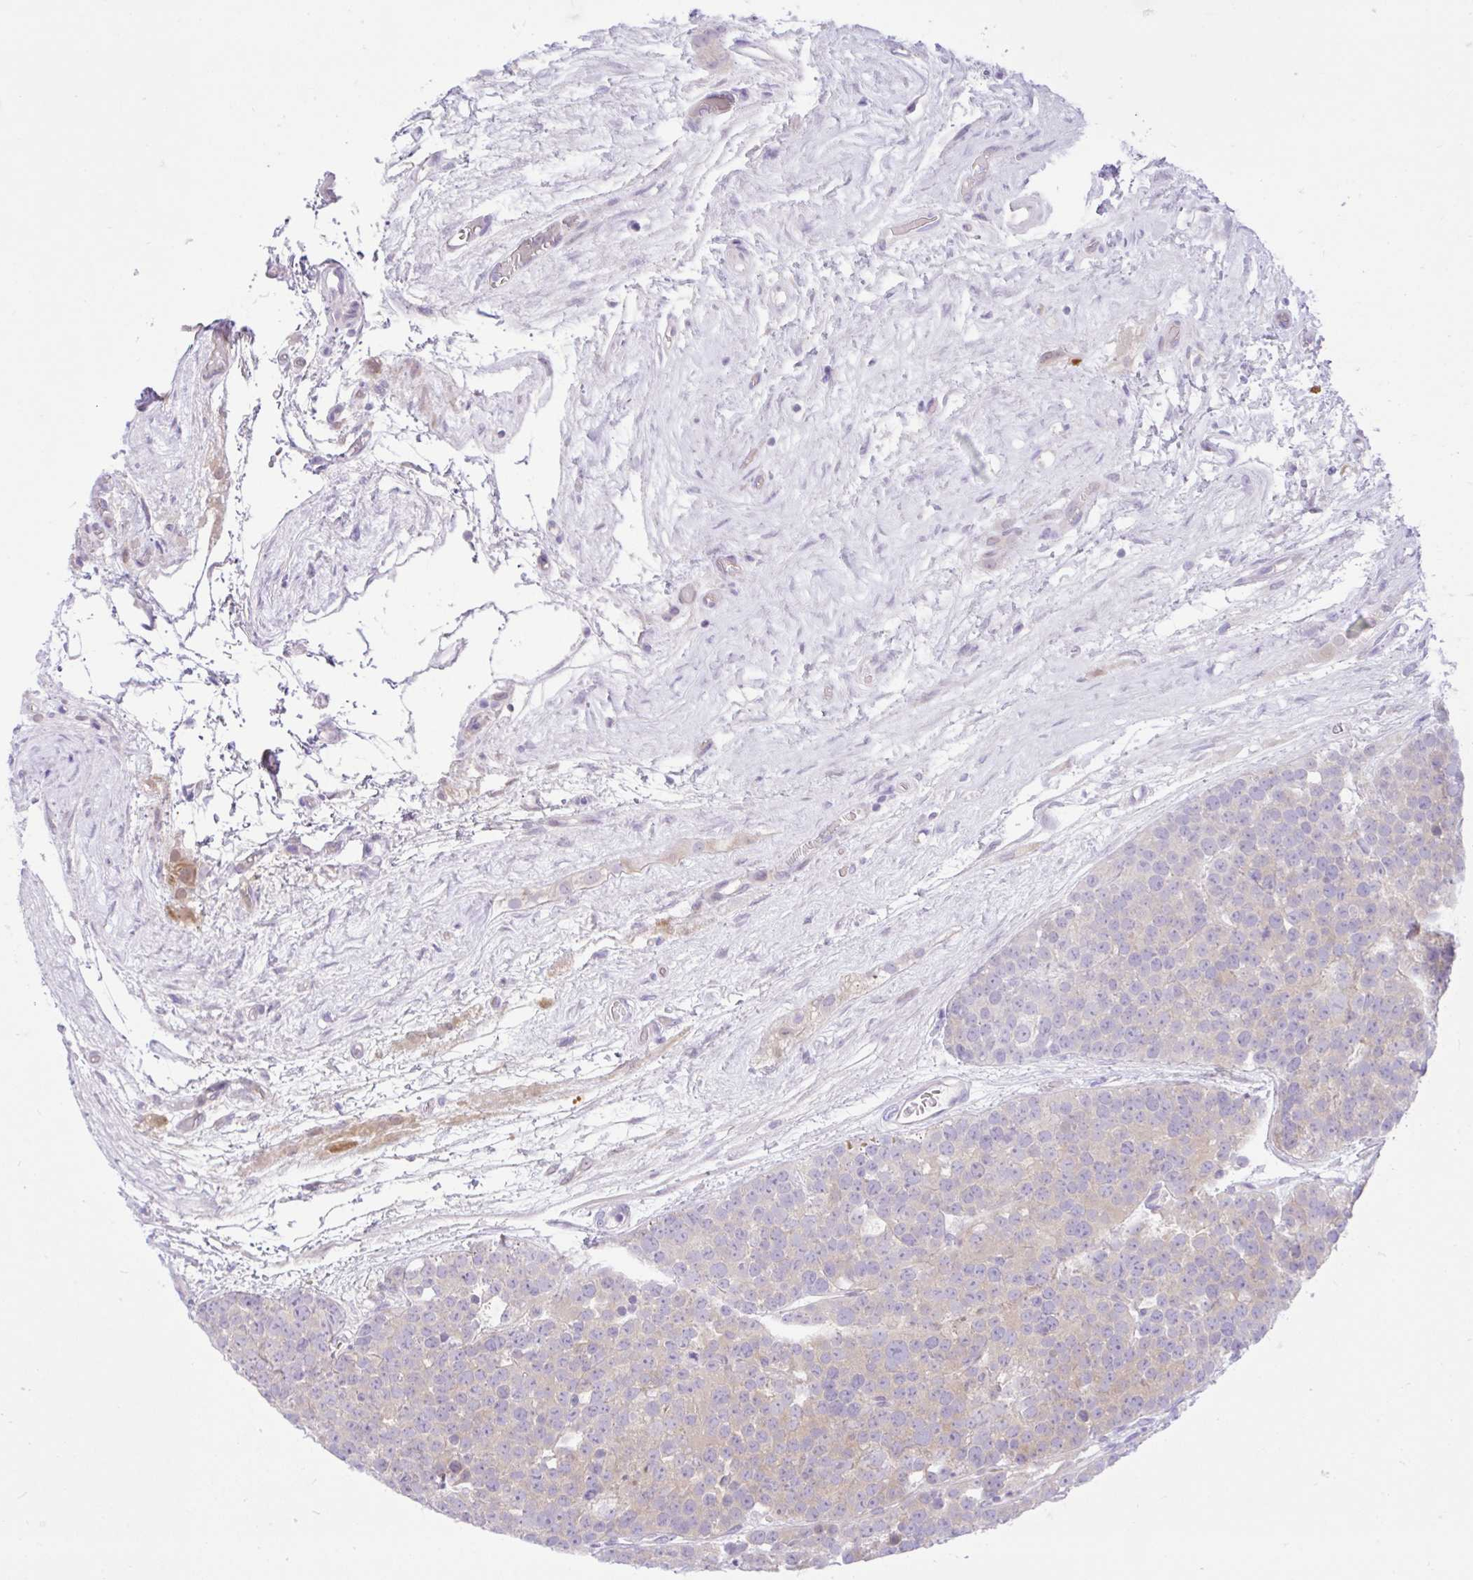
{"staining": {"intensity": "weak", "quantity": "<25%", "location": "cytoplasmic/membranous"}, "tissue": "testis cancer", "cell_type": "Tumor cells", "image_type": "cancer", "snomed": [{"axis": "morphology", "description": "Seminoma, NOS"}, {"axis": "topography", "description": "Testis"}], "caption": "Image shows no protein positivity in tumor cells of testis cancer tissue.", "gene": "ZNF101", "patient": {"sex": "male", "age": 71}}